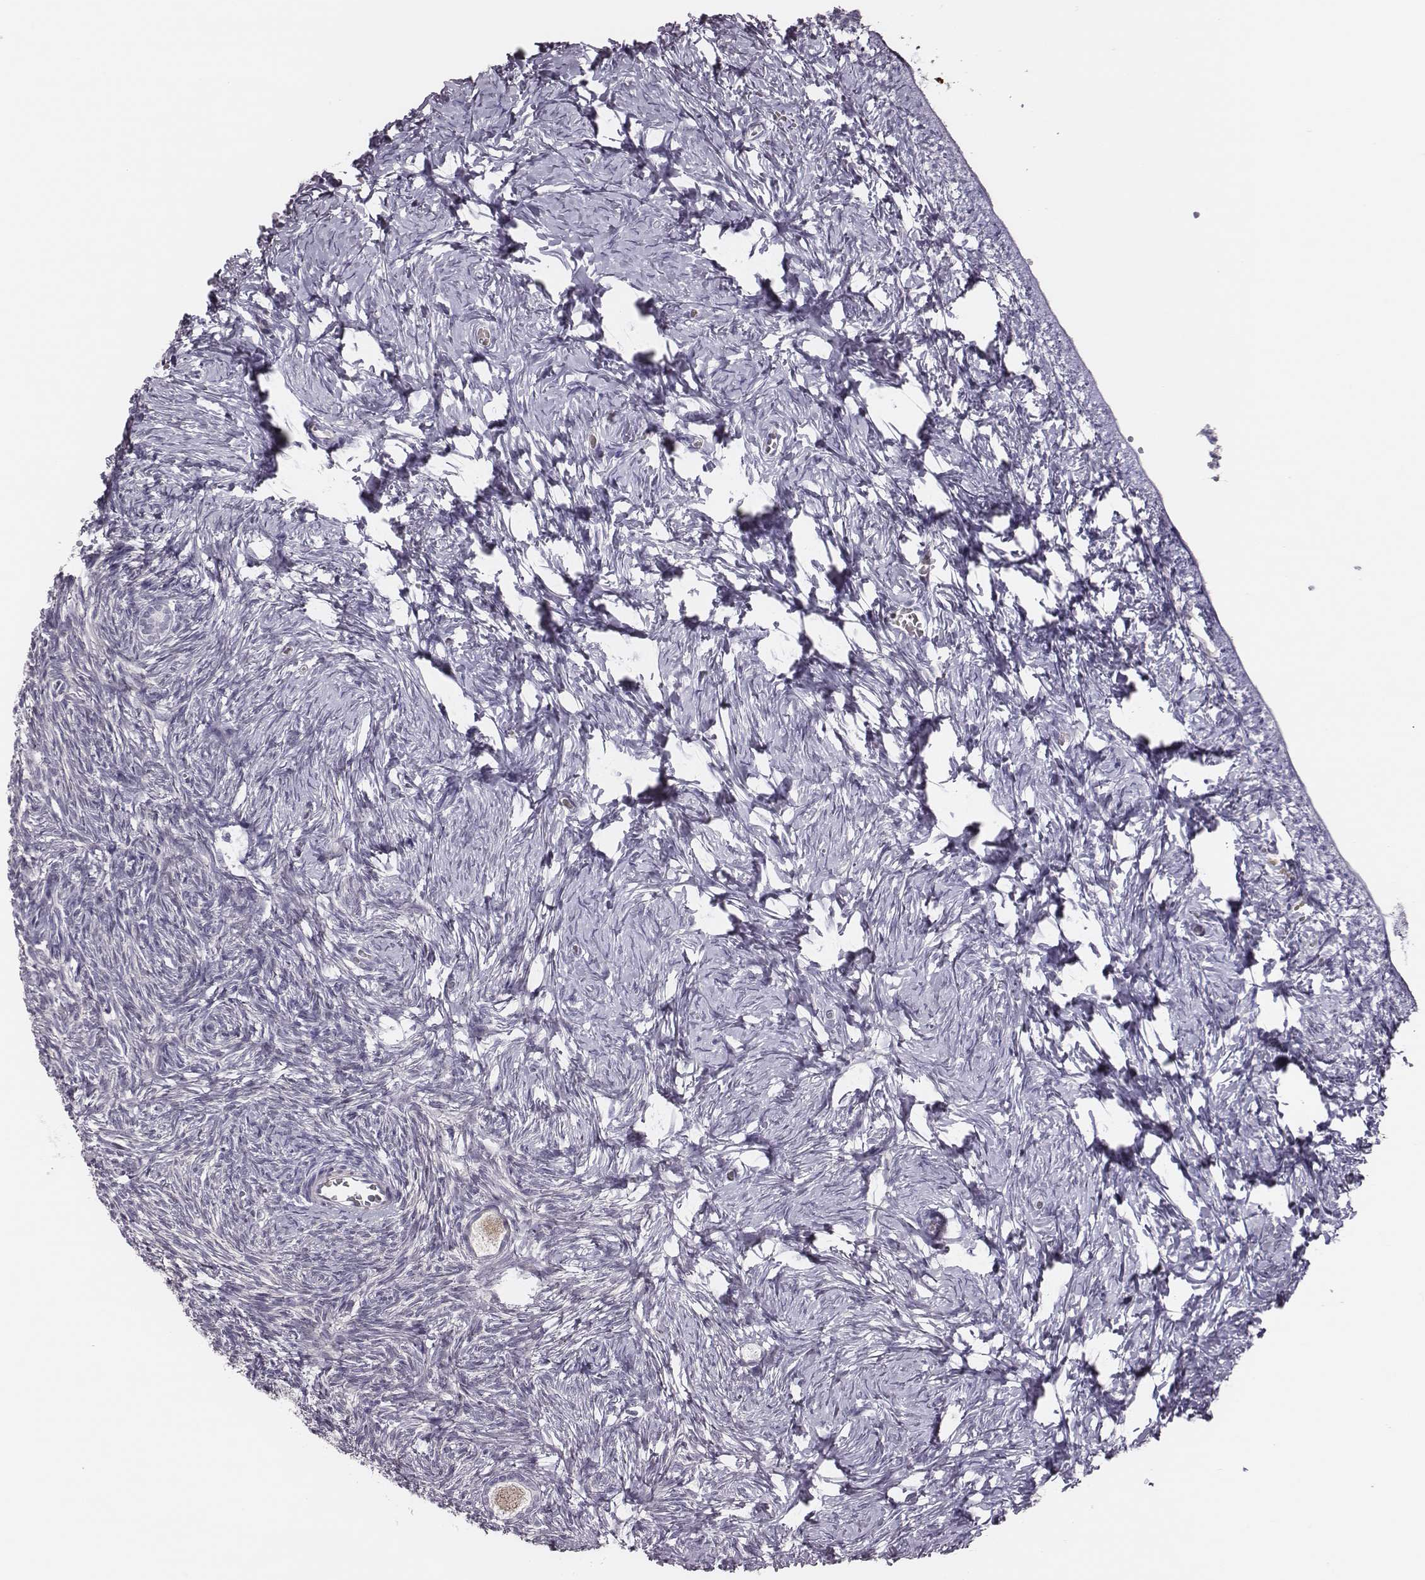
{"staining": {"intensity": "weak", "quantity": "<25%", "location": "cytoplasmic/membranous"}, "tissue": "ovary", "cell_type": "Follicle cells", "image_type": "normal", "snomed": [{"axis": "morphology", "description": "Normal tissue, NOS"}, {"axis": "topography", "description": "Ovary"}], "caption": "Immunohistochemistry (IHC) image of unremarkable ovary: human ovary stained with DAB displays no significant protein positivity in follicle cells. Nuclei are stained in blue.", "gene": "SCML2", "patient": {"sex": "female", "age": 27}}